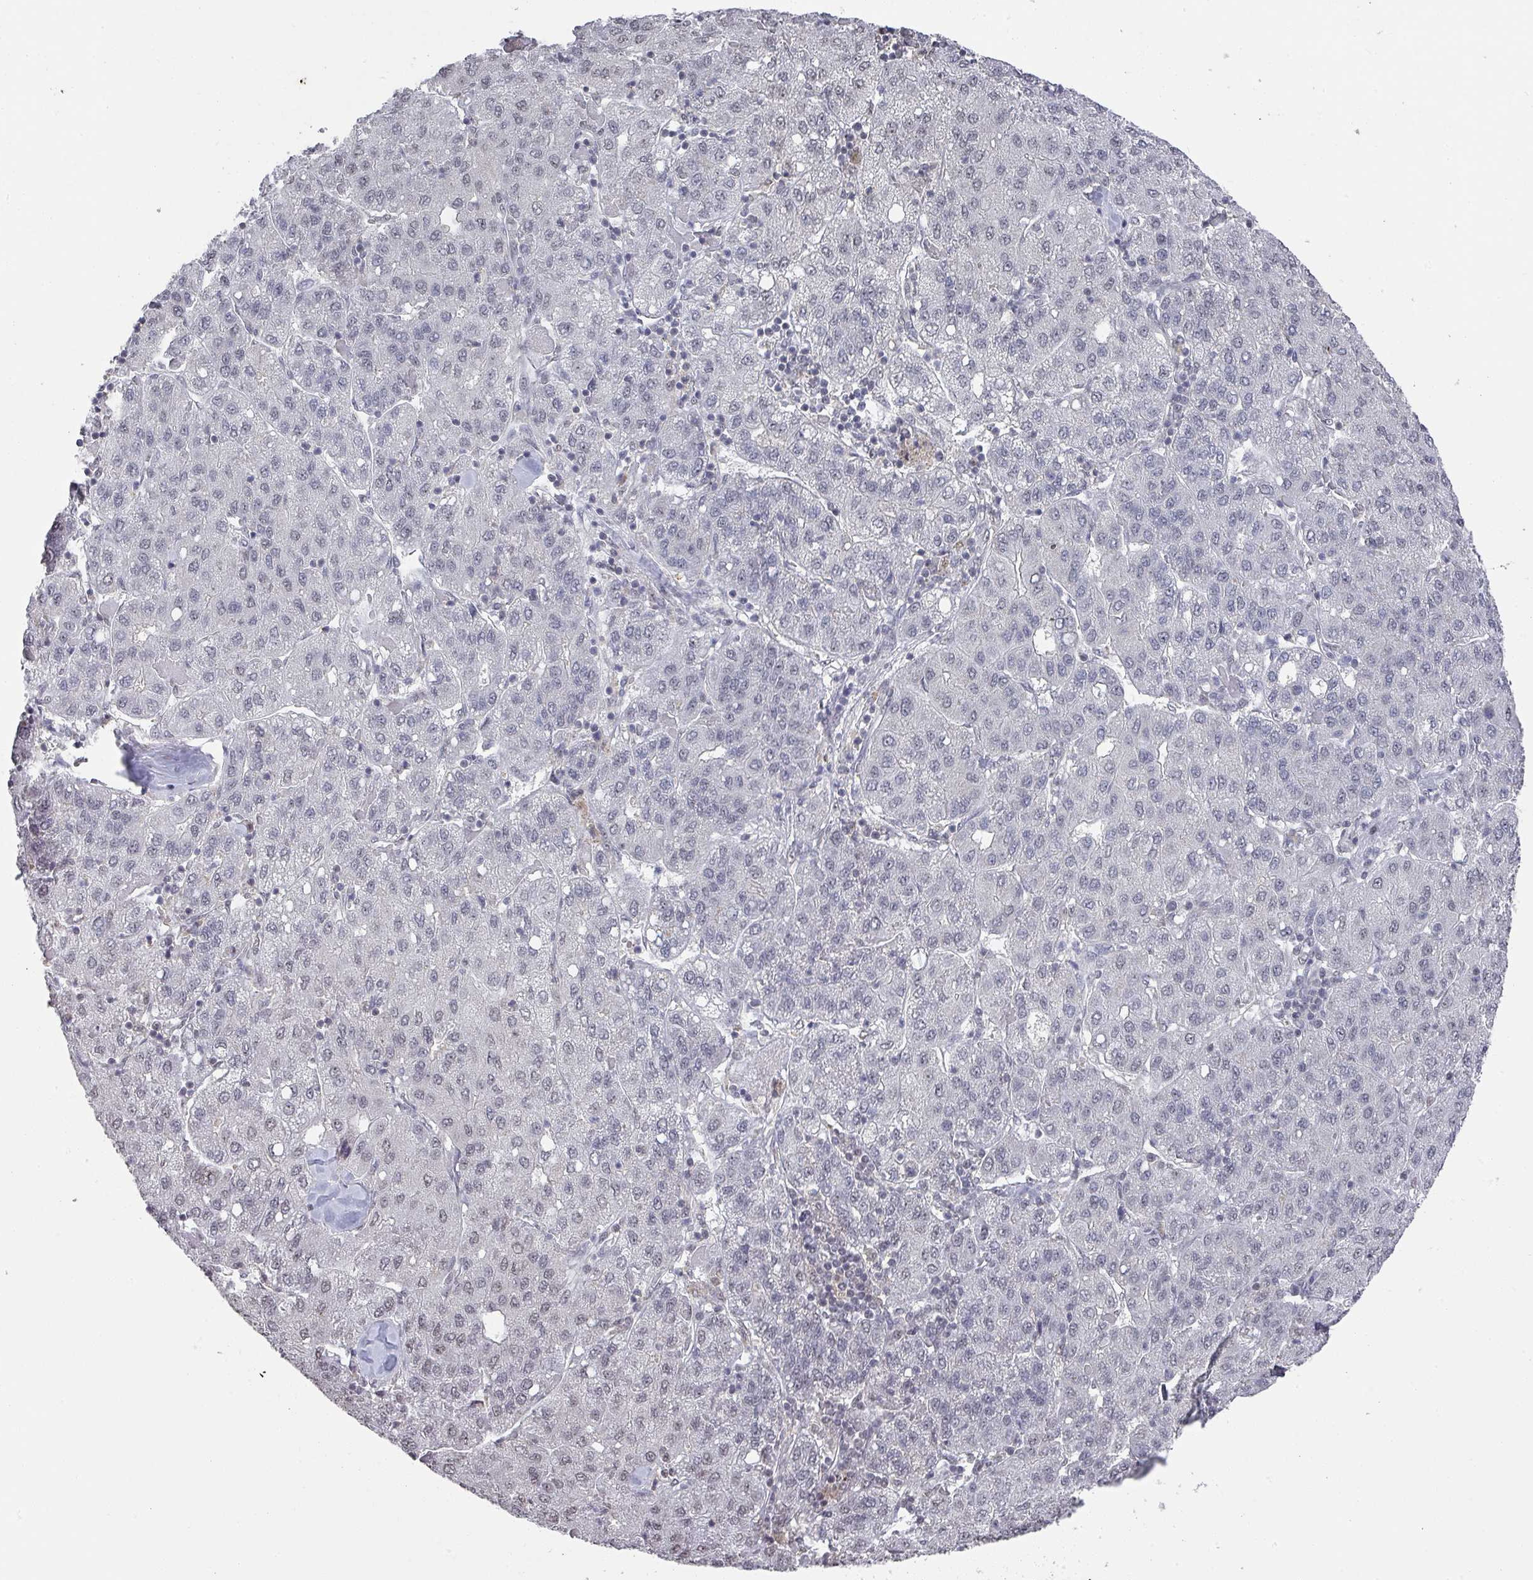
{"staining": {"intensity": "negative", "quantity": "none", "location": "none"}, "tissue": "liver cancer", "cell_type": "Tumor cells", "image_type": "cancer", "snomed": [{"axis": "morphology", "description": "Carcinoma, Hepatocellular, NOS"}, {"axis": "topography", "description": "Liver"}], "caption": "This histopathology image is of liver hepatocellular carcinoma stained with immunohistochemistry (IHC) to label a protein in brown with the nuclei are counter-stained blue. There is no staining in tumor cells.", "gene": "ZNF654", "patient": {"sex": "male", "age": 65}}